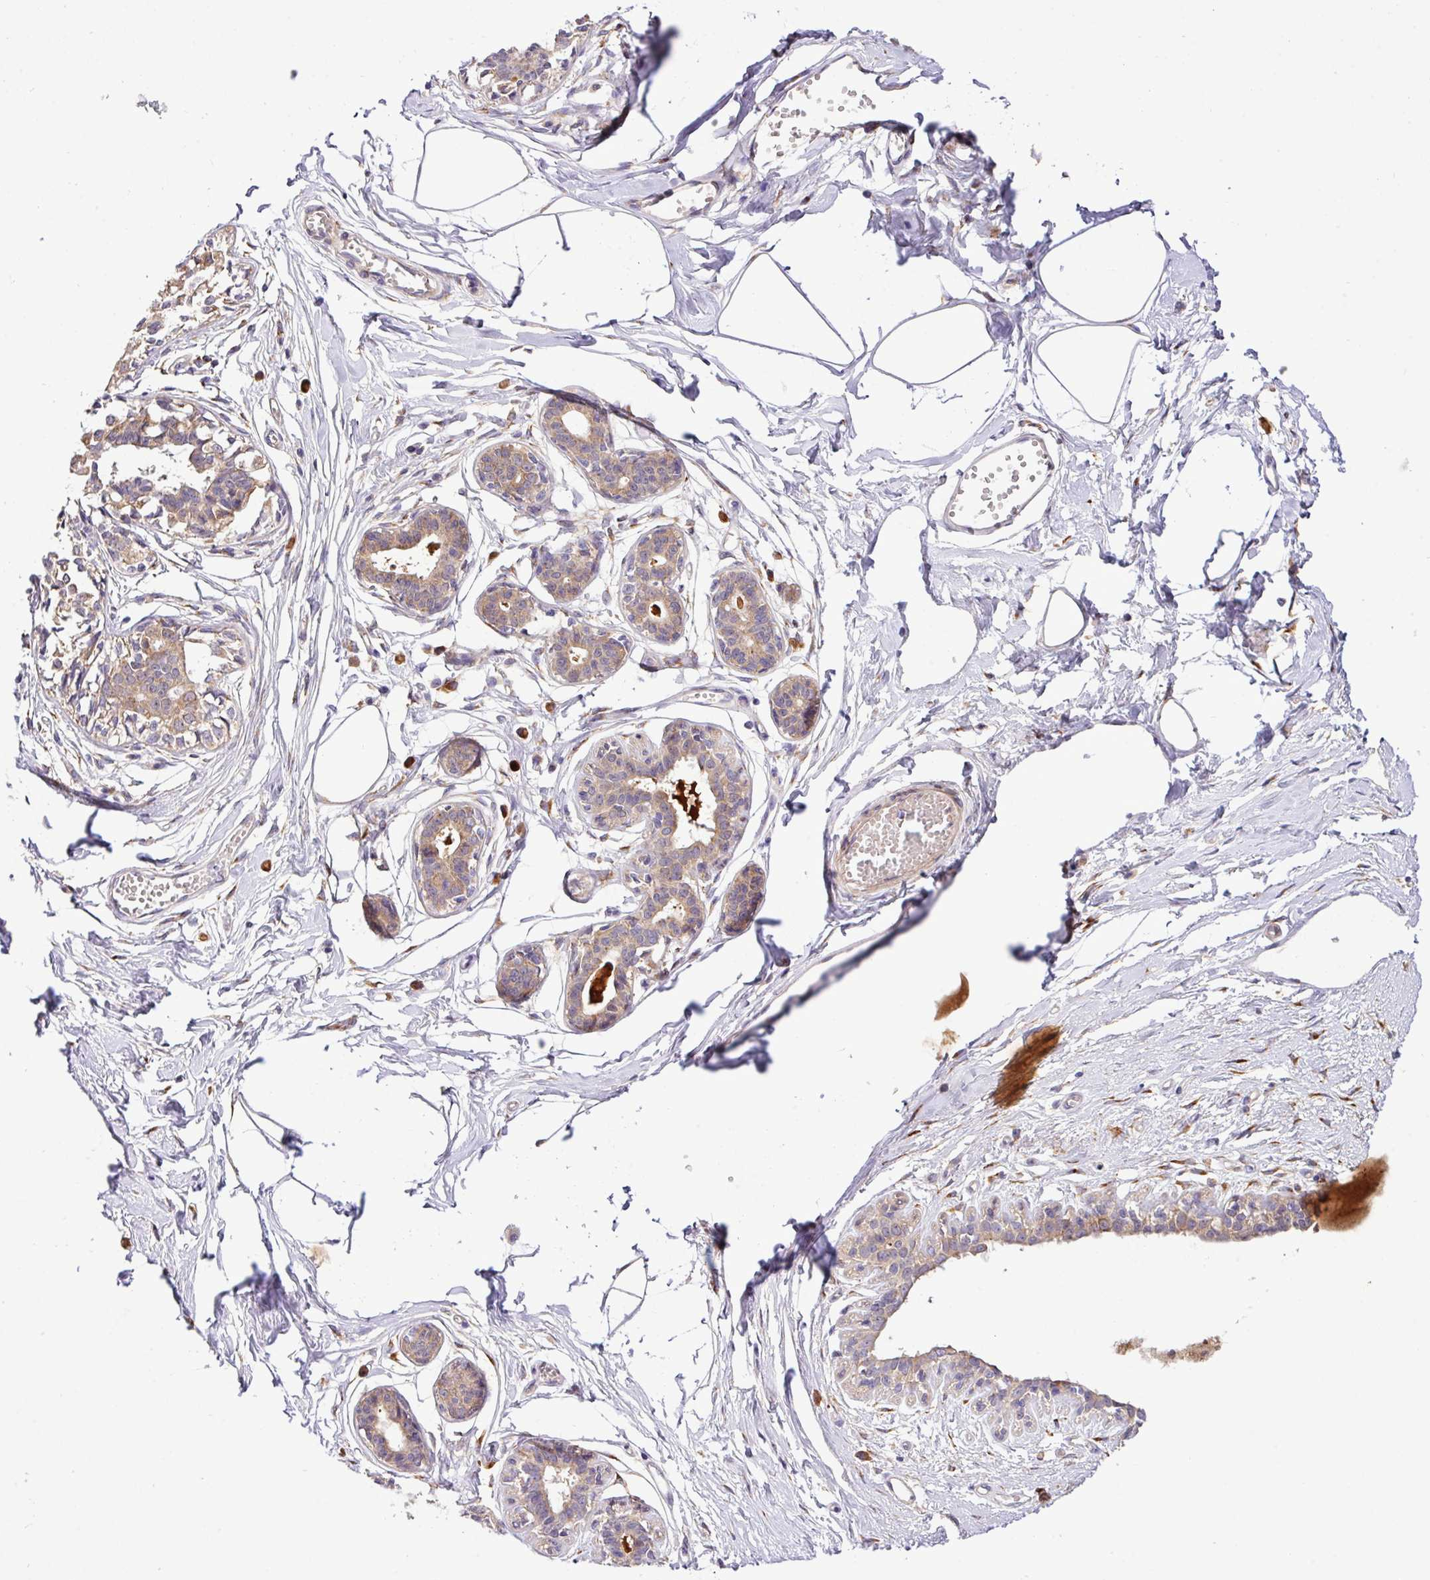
{"staining": {"intensity": "negative", "quantity": "none", "location": "none"}, "tissue": "breast", "cell_type": "Adipocytes", "image_type": "normal", "snomed": [{"axis": "morphology", "description": "Normal tissue, NOS"}, {"axis": "topography", "description": "Breast"}], "caption": "Immunohistochemistry micrograph of benign breast: breast stained with DAB (3,3'-diaminobenzidine) demonstrates no significant protein expression in adipocytes. The staining was performed using DAB to visualize the protein expression in brown, while the nuclei were stained in blue with hematoxylin (Magnification: 20x).", "gene": "TM2D2", "patient": {"sex": "female", "age": 45}}